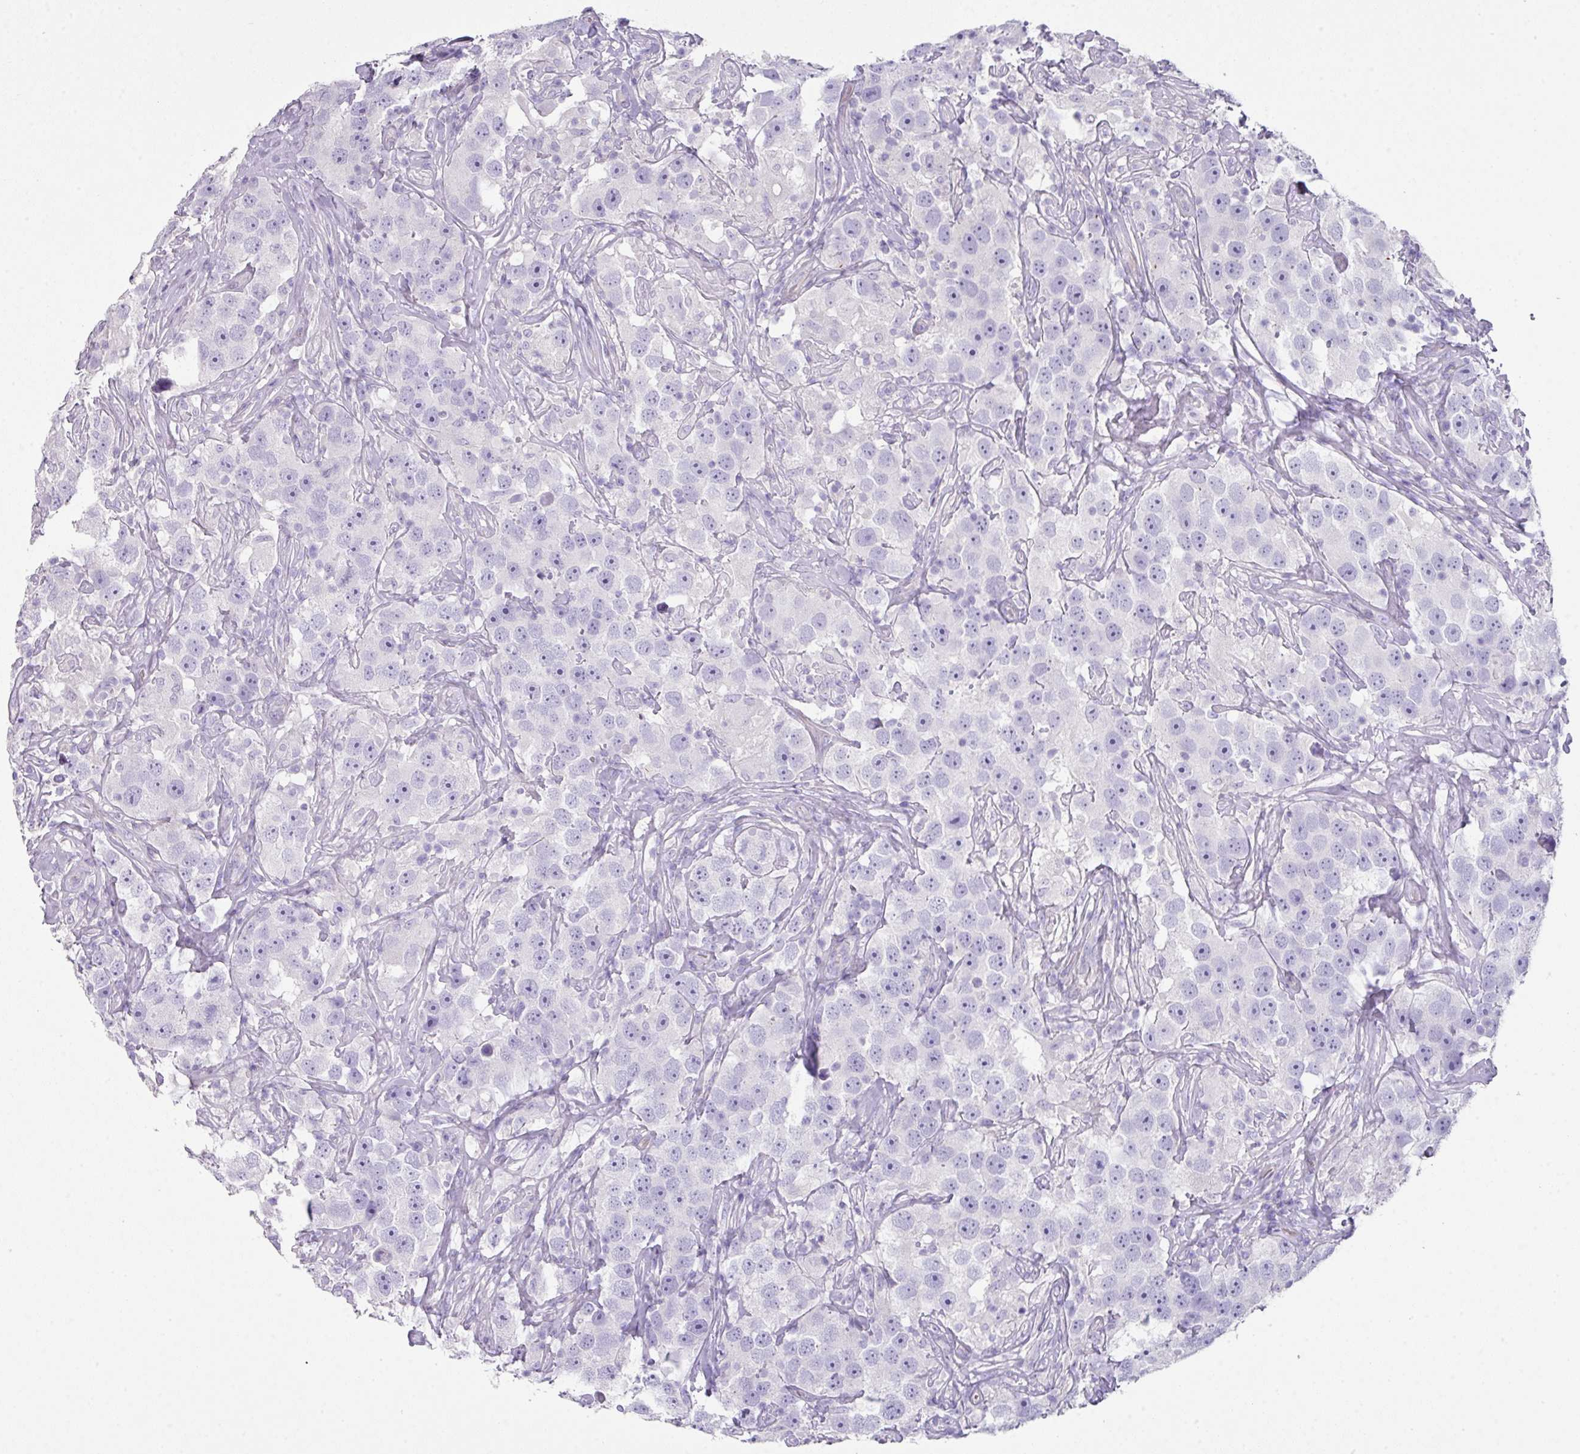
{"staining": {"intensity": "negative", "quantity": "none", "location": "none"}, "tissue": "testis cancer", "cell_type": "Tumor cells", "image_type": "cancer", "snomed": [{"axis": "morphology", "description": "Seminoma, NOS"}, {"axis": "topography", "description": "Testis"}], "caption": "Tumor cells are negative for brown protein staining in testis cancer. Nuclei are stained in blue.", "gene": "GLI4", "patient": {"sex": "male", "age": 49}}